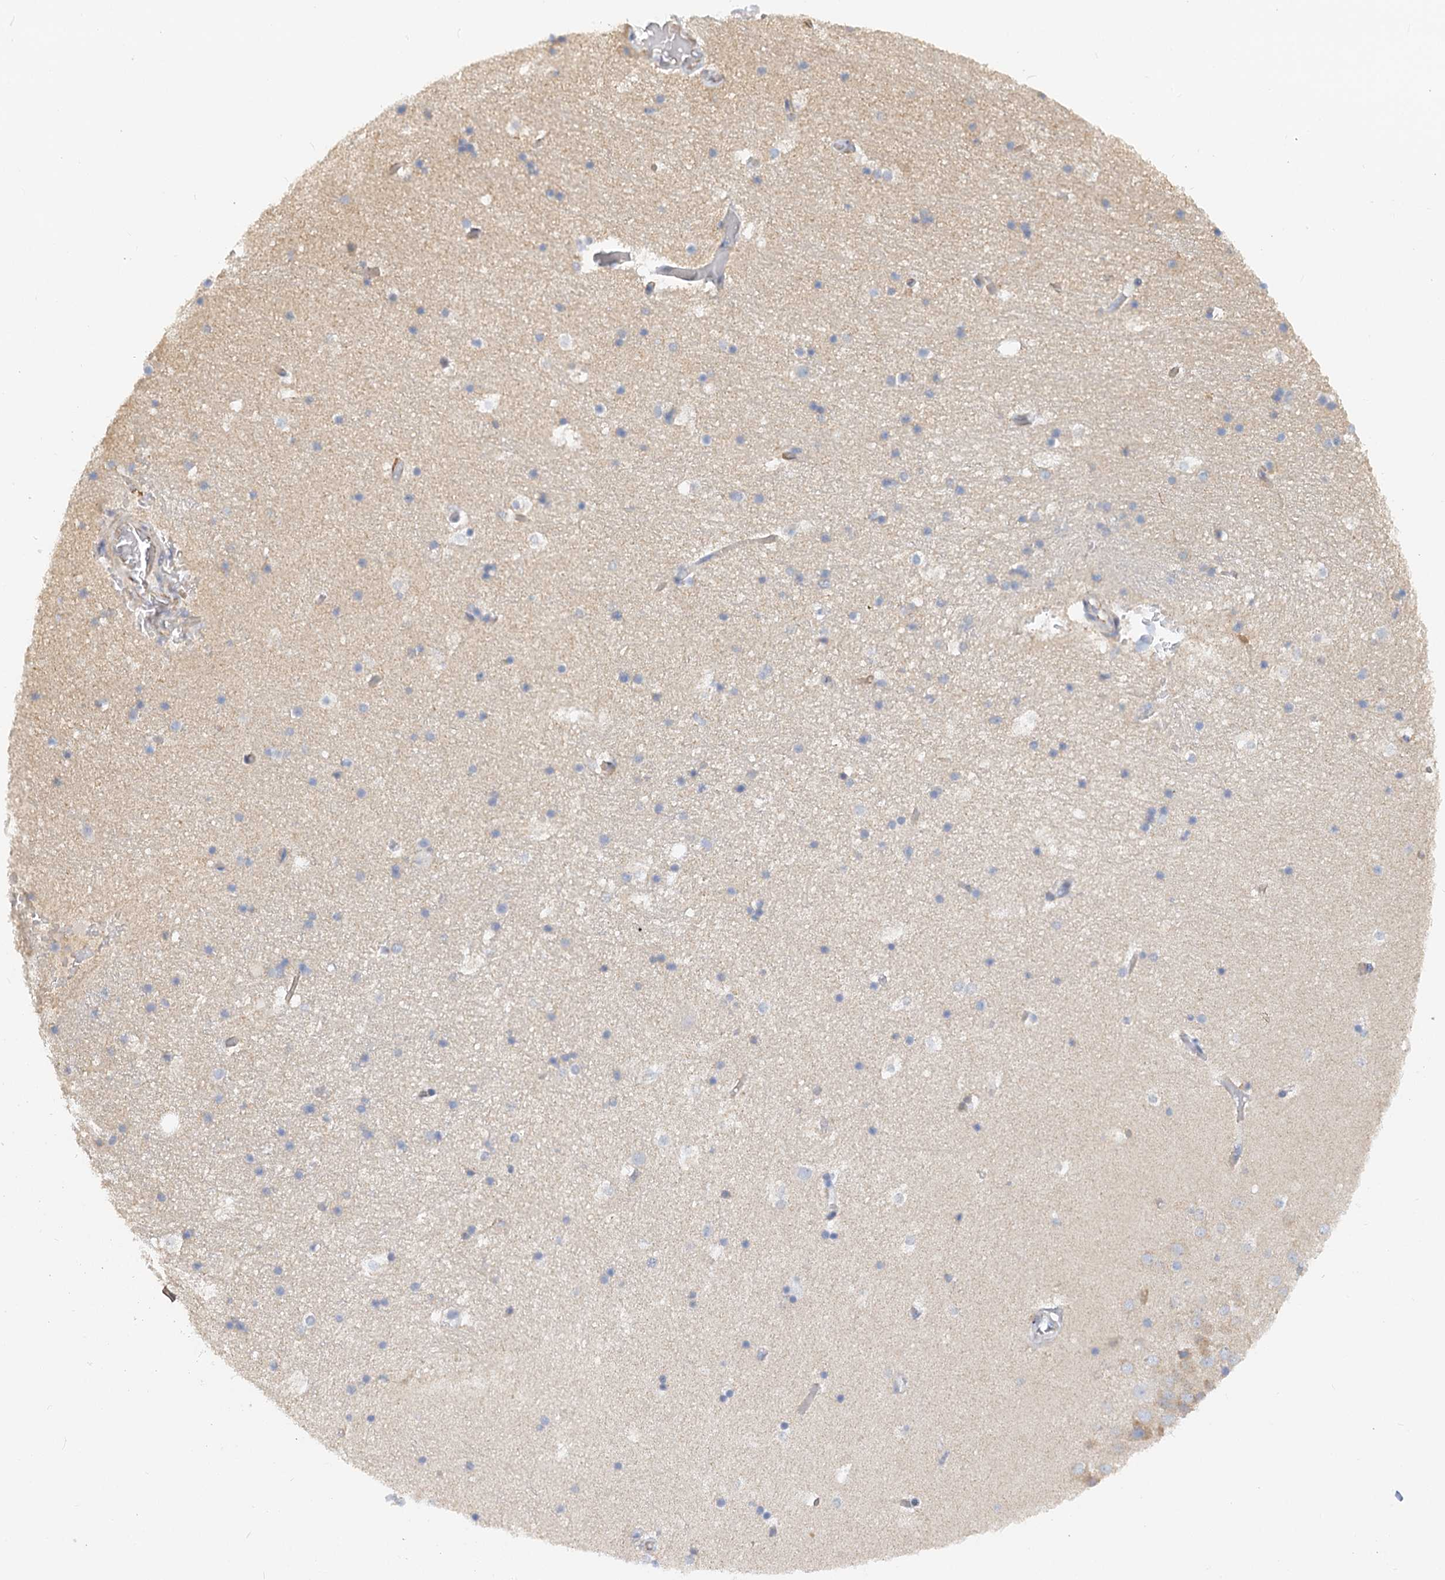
{"staining": {"intensity": "weak", "quantity": "<25%", "location": "cytoplasmic/membranous"}, "tissue": "hippocampus", "cell_type": "Glial cells", "image_type": "normal", "snomed": [{"axis": "morphology", "description": "Normal tissue, NOS"}, {"axis": "topography", "description": "Hippocampus"}], "caption": "Immunohistochemistry histopathology image of normal hippocampus stained for a protein (brown), which displays no positivity in glial cells.", "gene": "NELL2", "patient": {"sex": "female", "age": 52}}